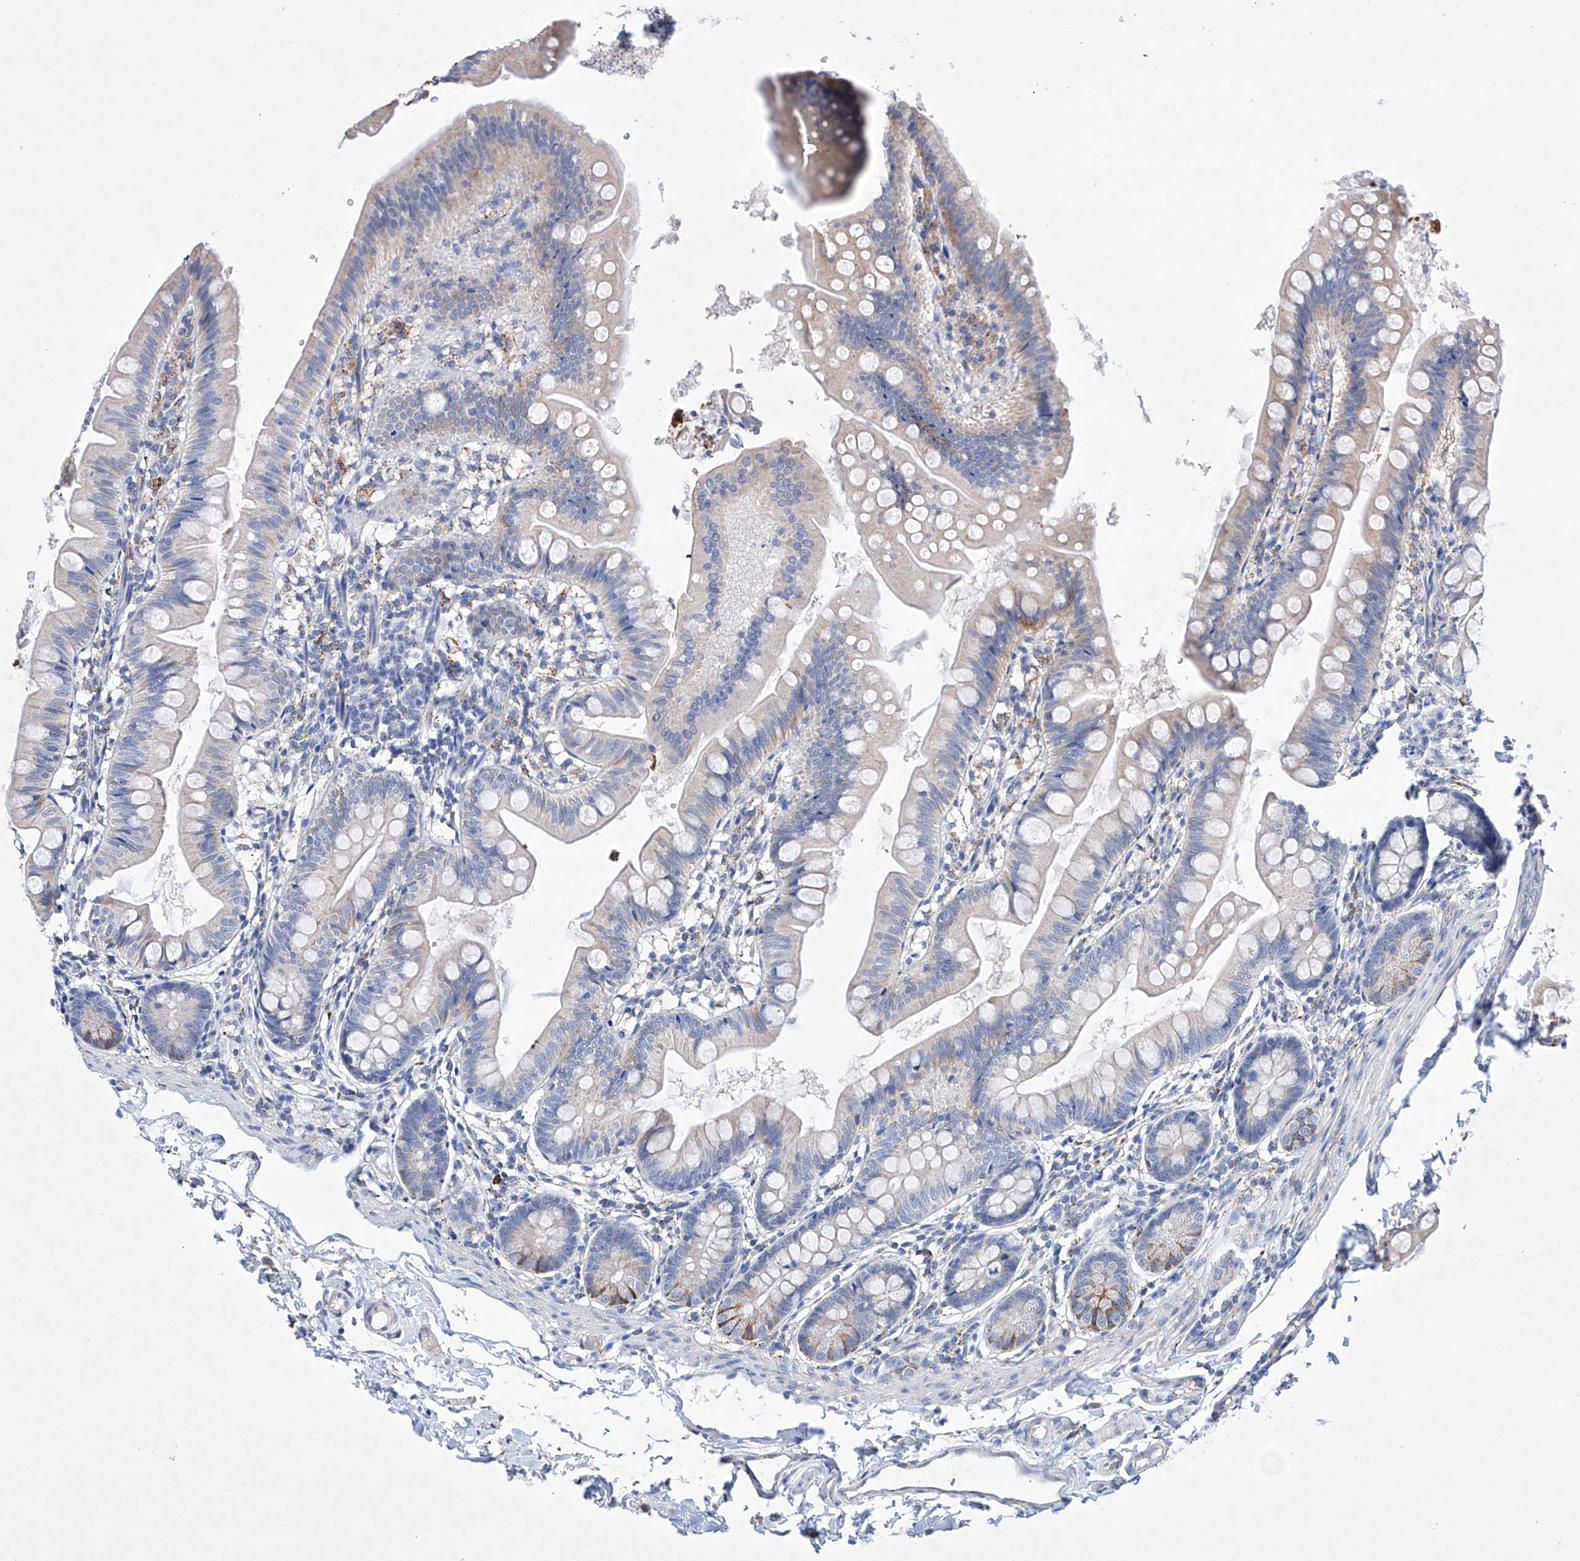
{"staining": {"intensity": "weak", "quantity": "<25%", "location": "cytoplasmic/membranous"}, "tissue": "small intestine", "cell_type": "Glandular cells", "image_type": "normal", "snomed": [{"axis": "morphology", "description": "Normal tissue, NOS"}, {"axis": "topography", "description": "Small intestine"}], "caption": "Immunohistochemistry (IHC) histopathology image of benign human small intestine stained for a protein (brown), which displays no positivity in glandular cells. (DAB (3,3'-diaminobenzidine) IHC, high magnification).", "gene": "NRROS", "patient": {"sex": "male", "age": 7}}